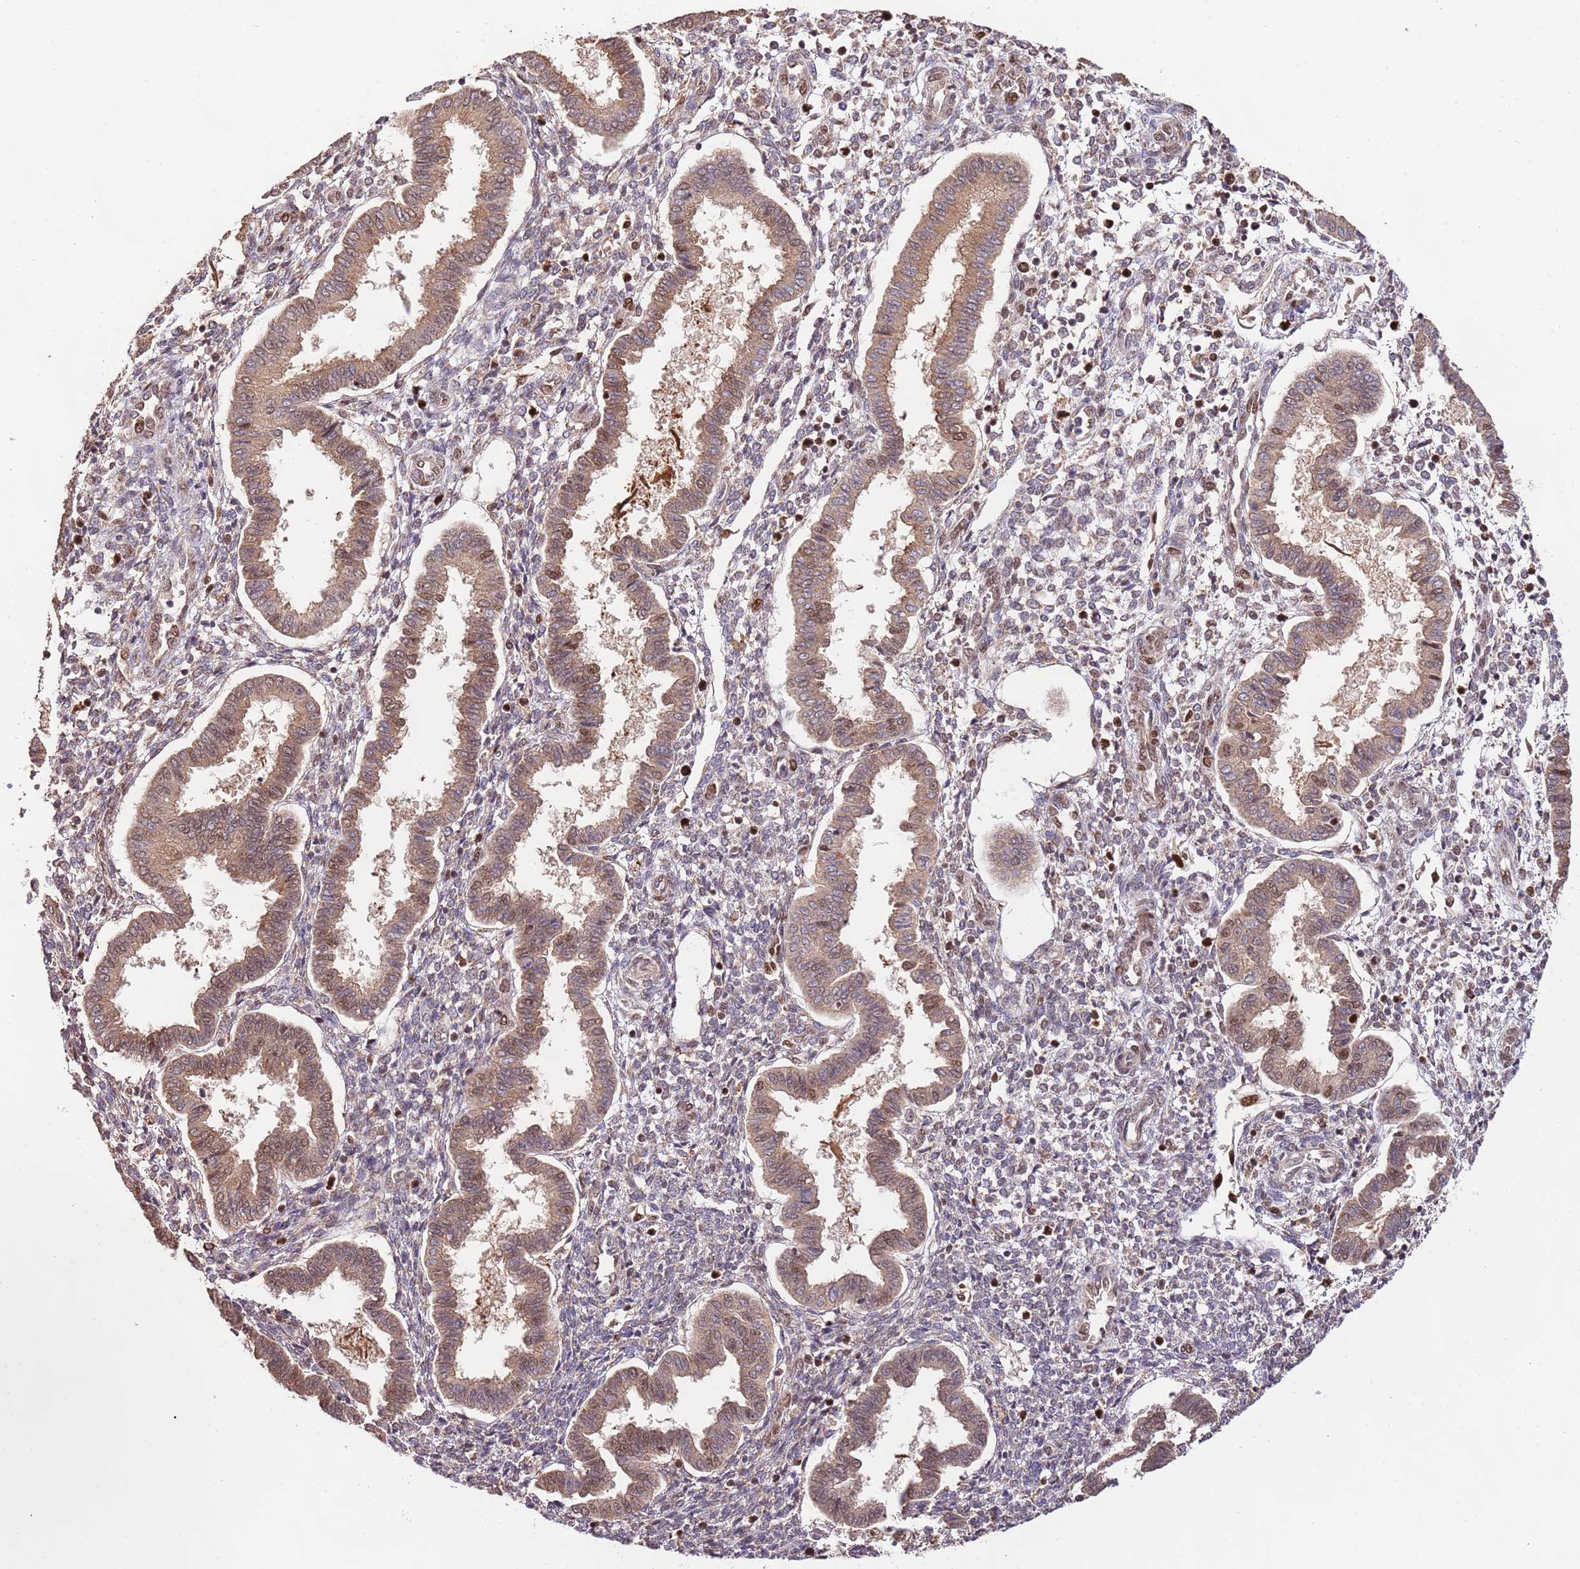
{"staining": {"intensity": "moderate", "quantity": "25%-75%", "location": "cytoplasmic/membranous,nuclear"}, "tissue": "endometrium", "cell_type": "Cells in endometrial stroma", "image_type": "normal", "snomed": [{"axis": "morphology", "description": "Normal tissue, NOS"}, {"axis": "topography", "description": "Endometrium"}], "caption": "This is a photomicrograph of immunohistochemistry (IHC) staining of normal endometrium, which shows moderate positivity in the cytoplasmic/membranous,nuclear of cells in endometrial stroma.", "gene": "RIF1", "patient": {"sex": "female", "age": 24}}